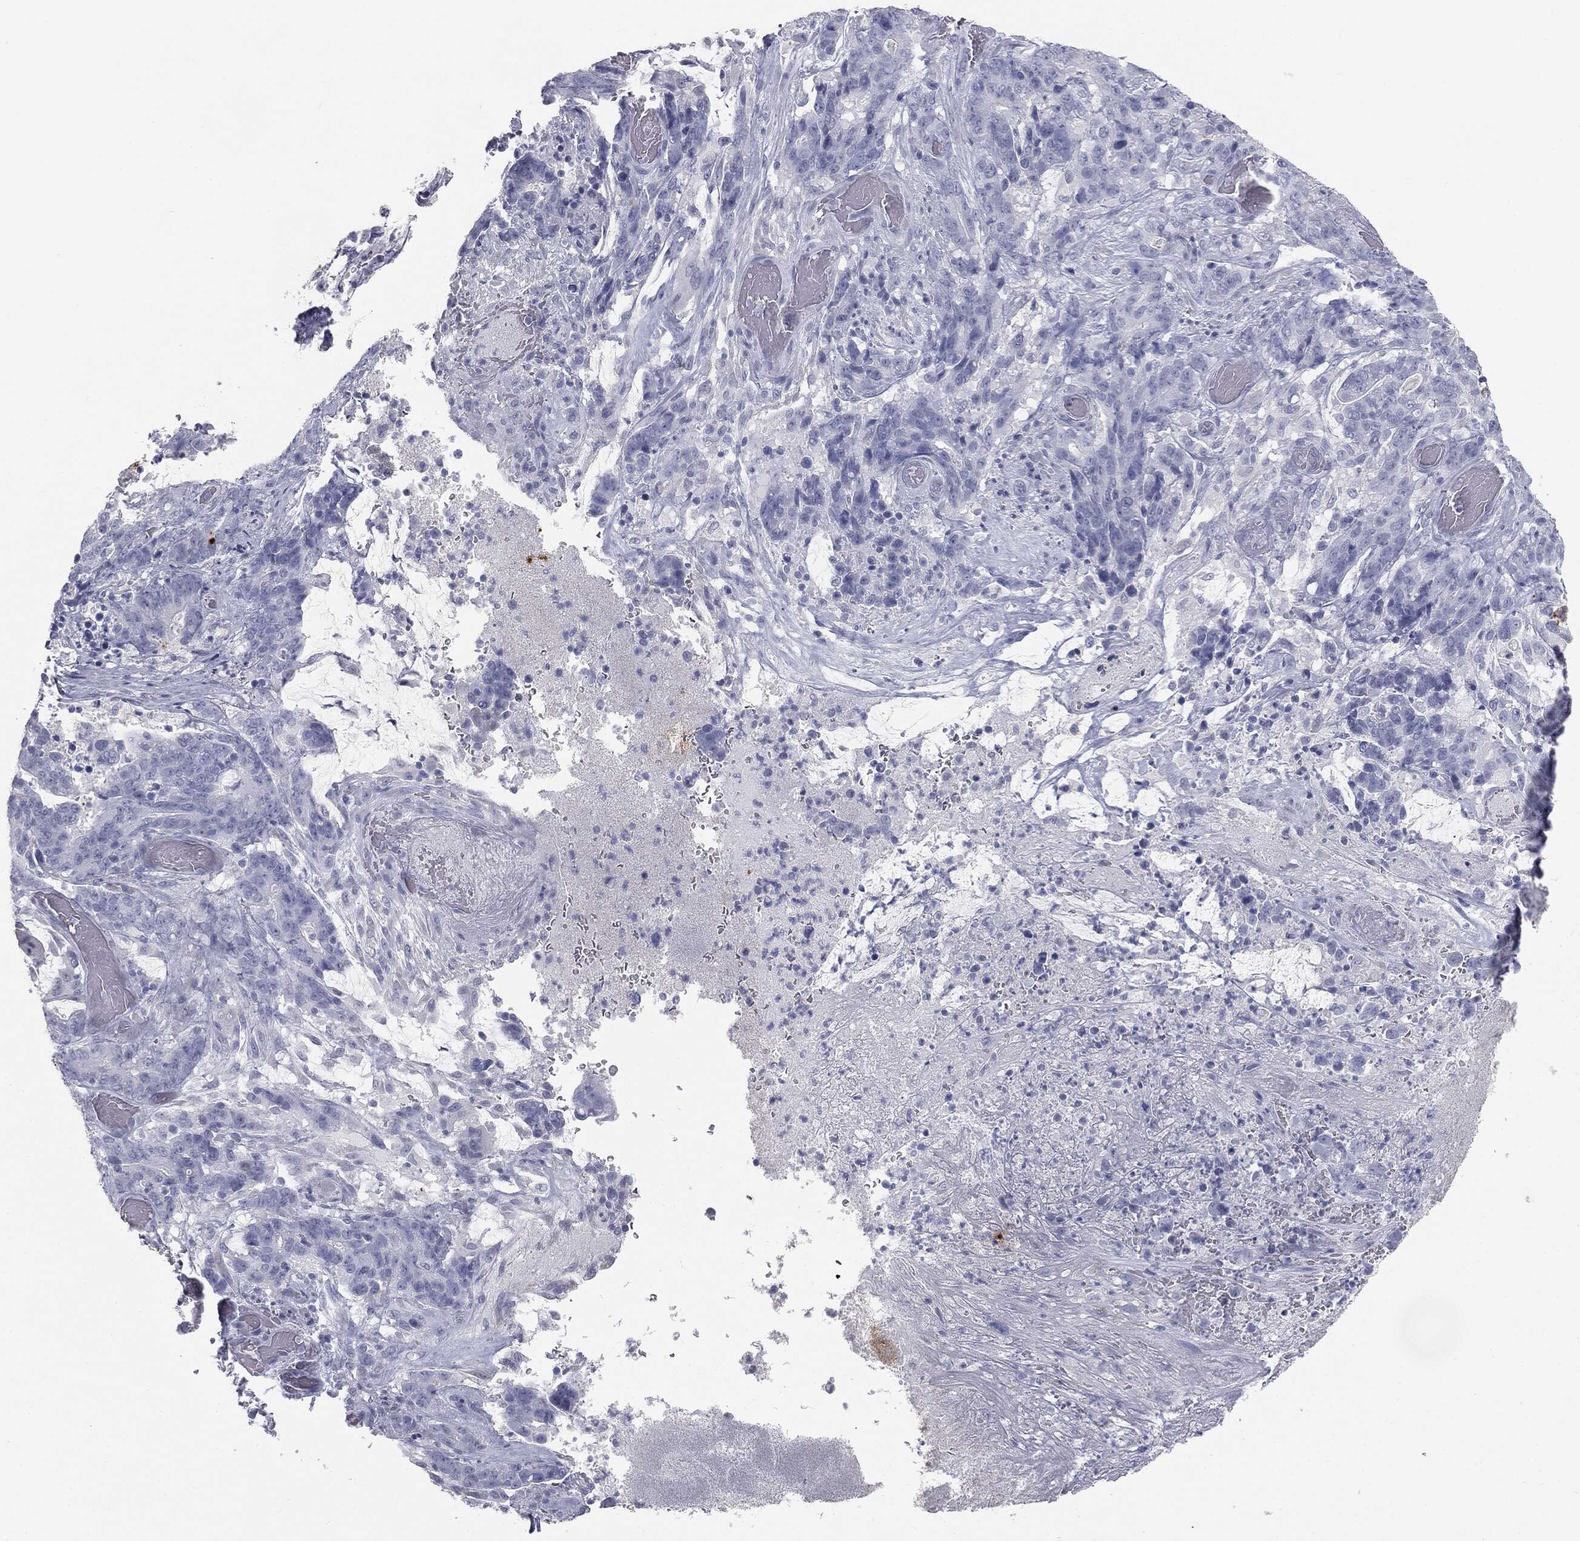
{"staining": {"intensity": "negative", "quantity": "none", "location": "none"}, "tissue": "stomach cancer", "cell_type": "Tumor cells", "image_type": "cancer", "snomed": [{"axis": "morphology", "description": "Normal tissue, NOS"}, {"axis": "morphology", "description": "Adenocarcinoma, NOS"}, {"axis": "topography", "description": "Stomach"}], "caption": "There is no significant positivity in tumor cells of stomach cancer (adenocarcinoma).", "gene": "MUC5AC", "patient": {"sex": "female", "age": 64}}